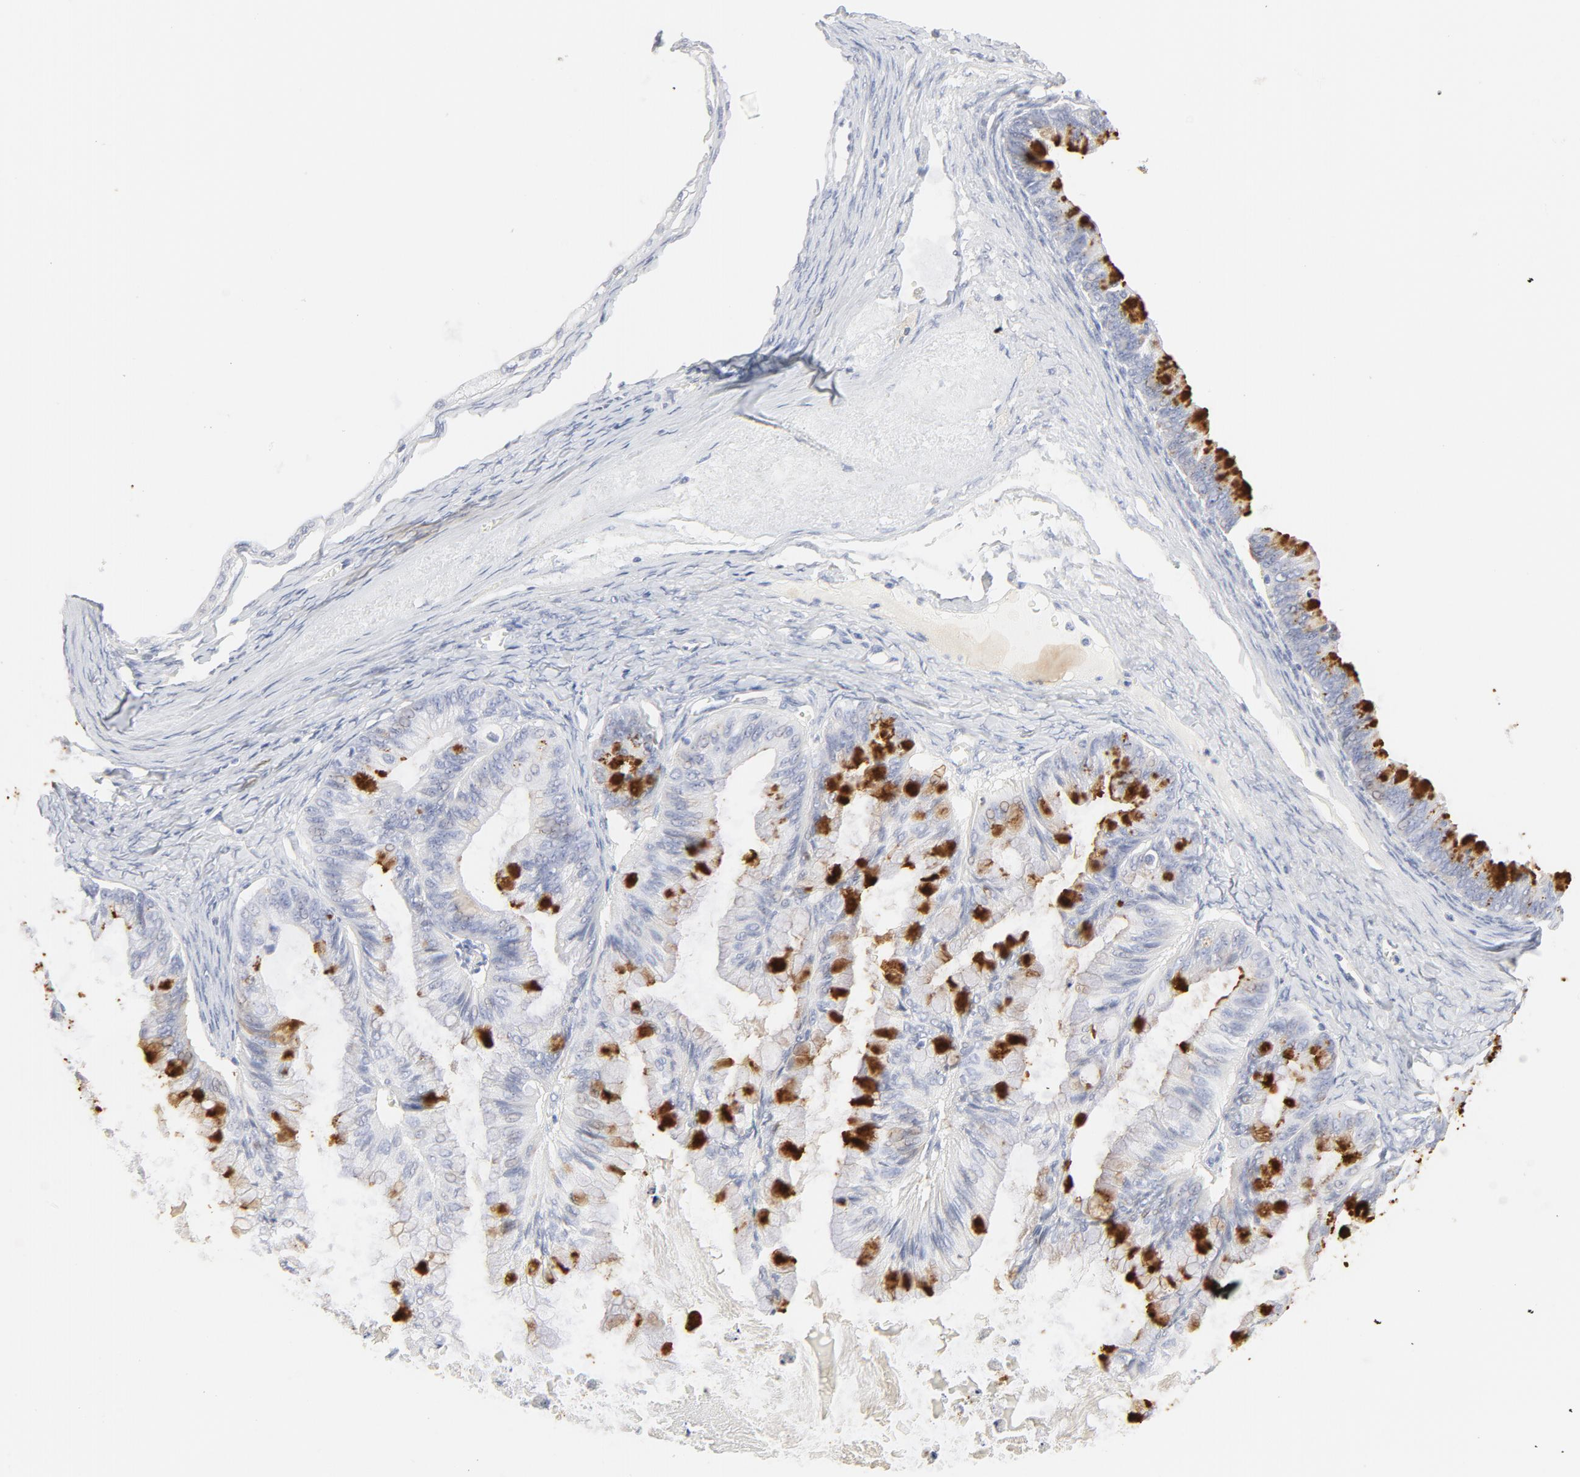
{"staining": {"intensity": "strong", "quantity": "<25%", "location": "cytoplasmic/membranous"}, "tissue": "ovarian cancer", "cell_type": "Tumor cells", "image_type": "cancer", "snomed": [{"axis": "morphology", "description": "Cystadenocarcinoma, mucinous, NOS"}, {"axis": "topography", "description": "Ovary"}], "caption": "Ovarian cancer (mucinous cystadenocarcinoma) was stained to show a protein in brown. There is medium levels of strong cytoplasmic/membranous positivity in approximately <25% of tumor cells.", "gene": "FCGBP", "patient": {"sex": "female", "age": 57}}